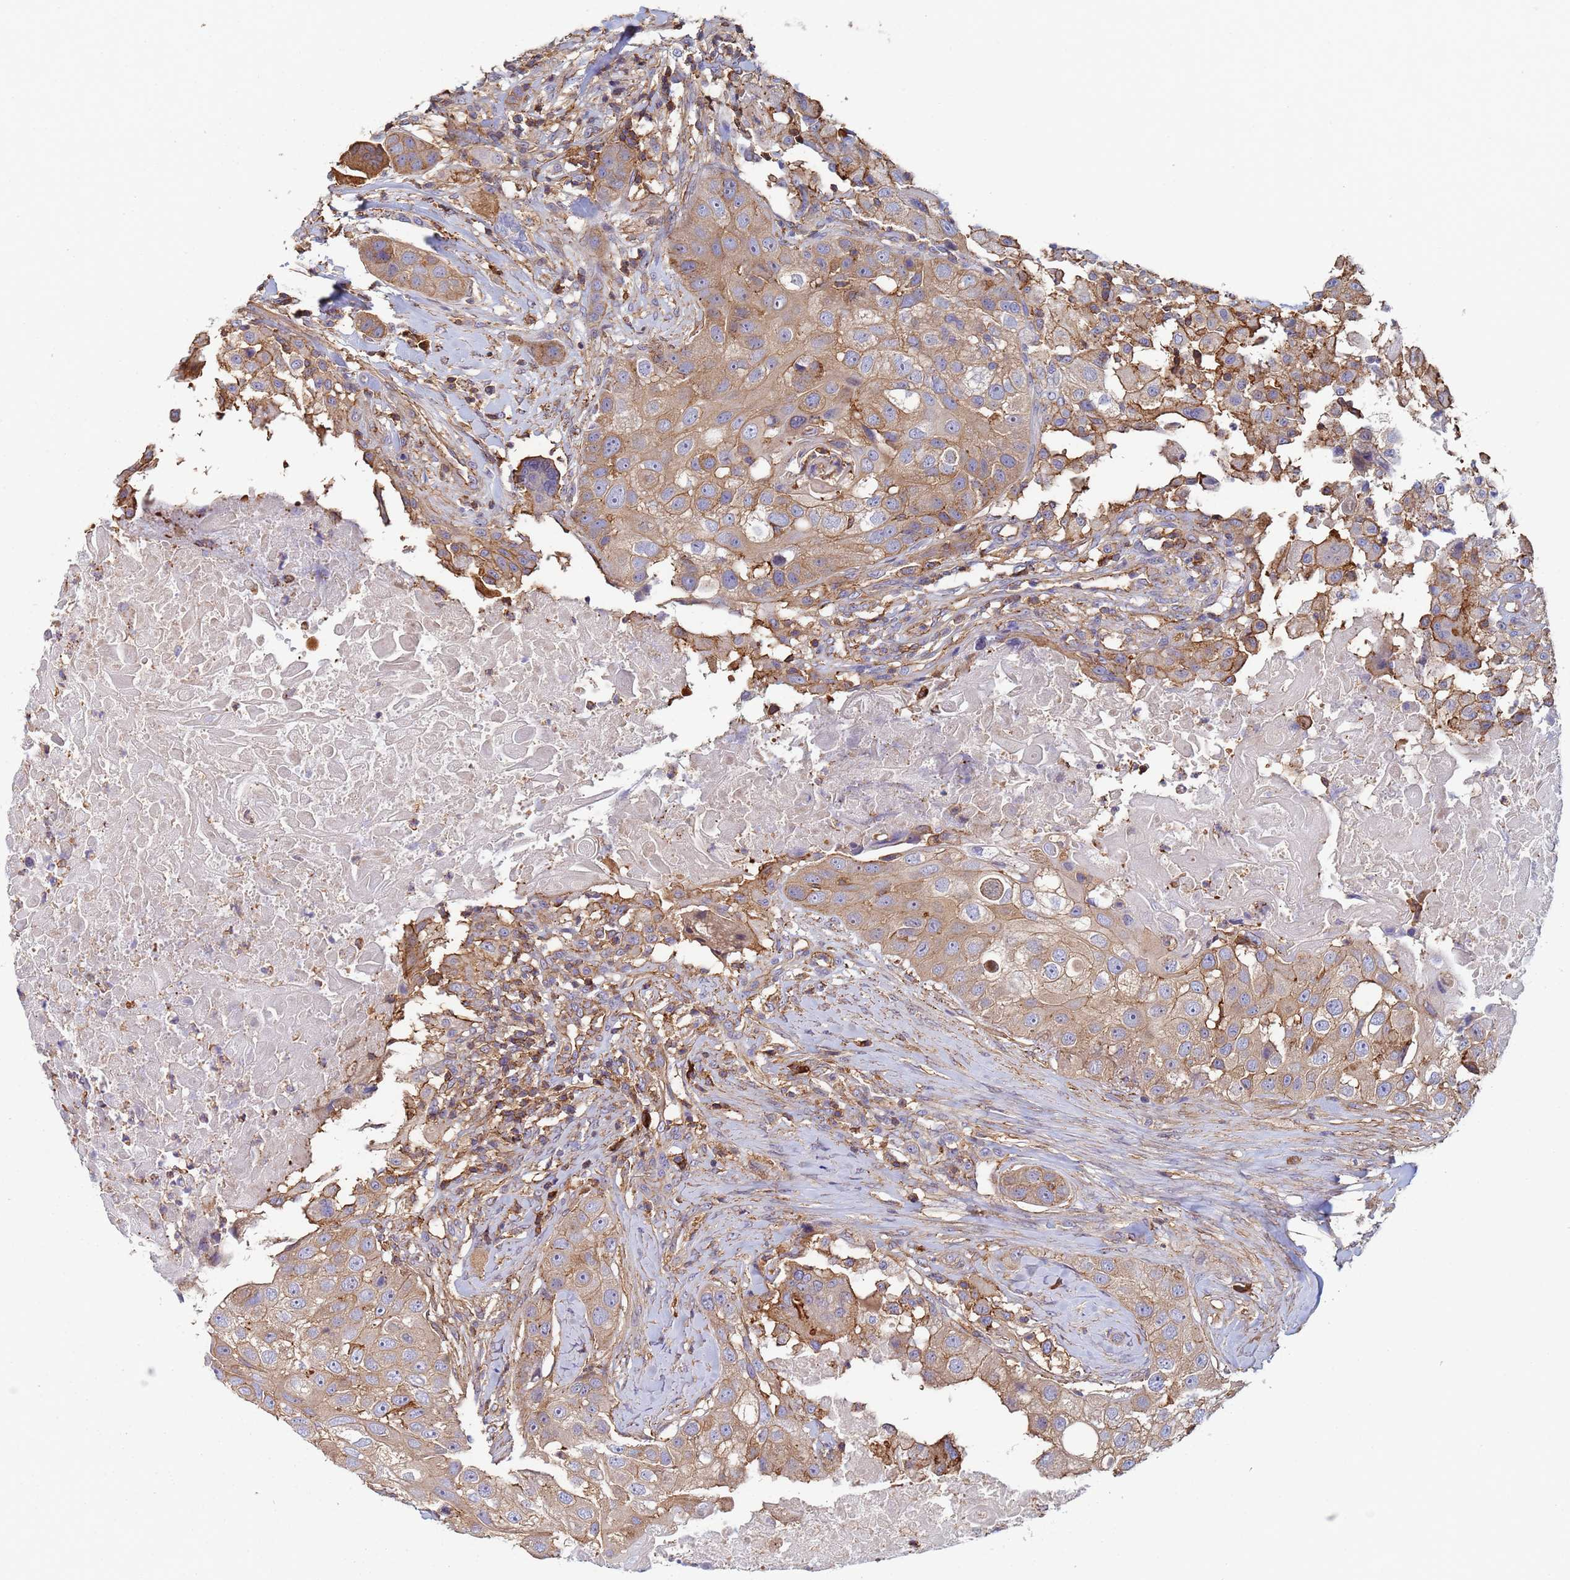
{"staining": {"intensity": "moderate", "quantity": ">75%", "location": "cytoplasmic/membranous"}, "tissue": "head and neck cancer", "cell_type": "Tumor cells", "image_type": "cancer", "snomed": [{"axis": "morphology", "description": "Normal tissue, NOS"}, {"axis": "morphology", "description": "Squamous cell carcinoma, NOS"}, {"axis": "topography", "description": "Skeletal muscle"}, {"axis": "topography", "description": "Head-Neck"}], "caption": "High-magnification brightfield microscopy of squamous cell carcinoma (head and neck) stained with DAB (3,3'-diaminobenzidine) (brown) and counterstained with hematoxylin (blue). tumor cells exhibit moderate cytoplasmic/membranous positivity is identified in approximately>75% of cells.", "gene": "ZNG1B", "patient": {"sex": "male", "age": 51}}